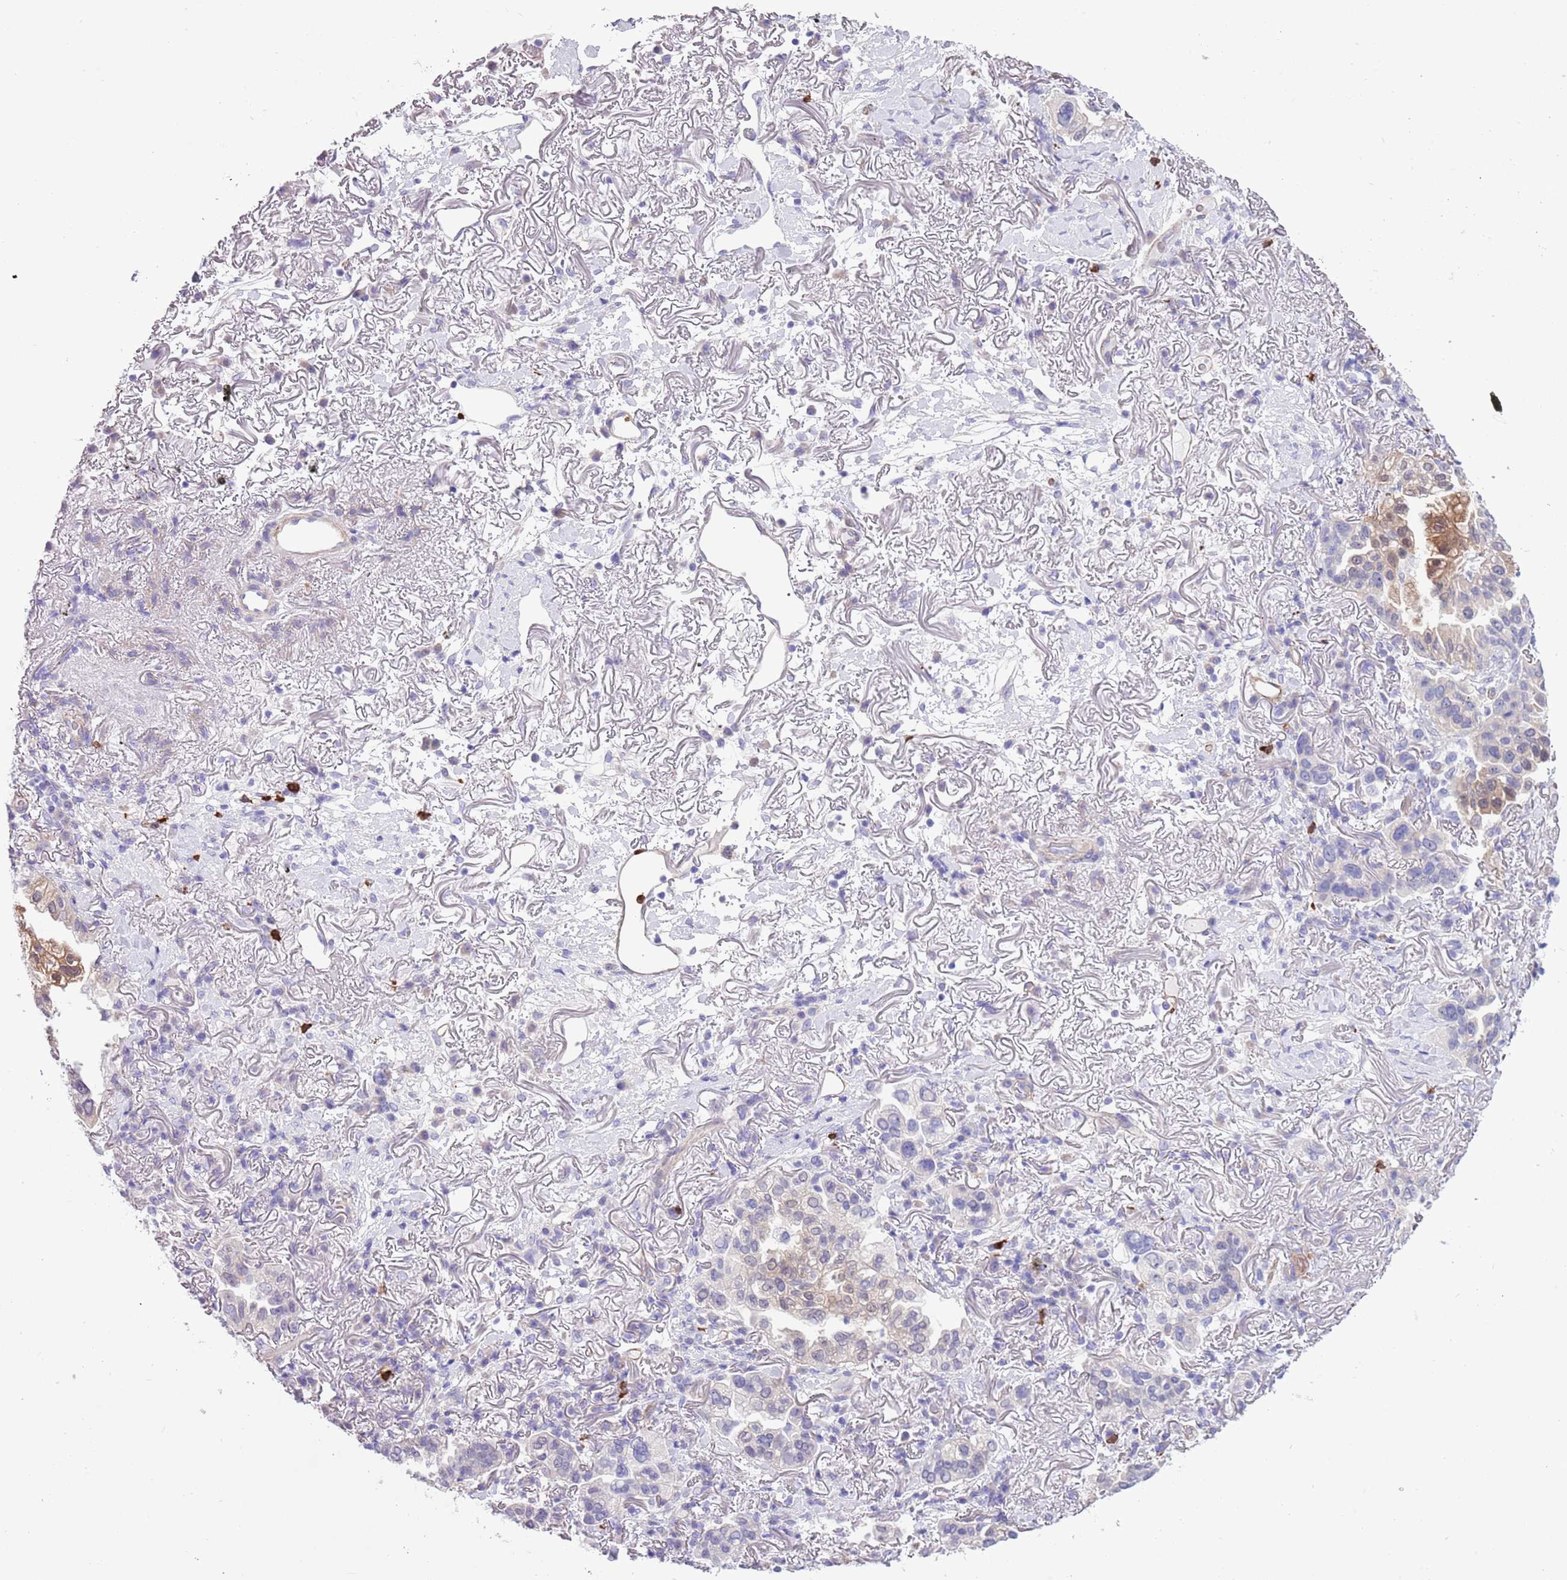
{"staining": {"intensity": "moderate", "quantity": "<25%", "location": "cytoplasmic/membranous"}, "tissue": "lung cancer", "cell_type": "Tumor cells", "image_type": "cancer", "snomed": [{"axis": "morphology", "description": "Adenocarcinoma, NOS"}, {"axis": "topography", "description": "Lung"}], "caption": "Adenocarcinoma (lung) tissue demonstrates moderate cytoplasmic/membranous positivity in about <25% of tumor cells, visualized by immunohistochemistry.", "gene": "TSGA13", "patient": {"sex": "female", "age": 69}}